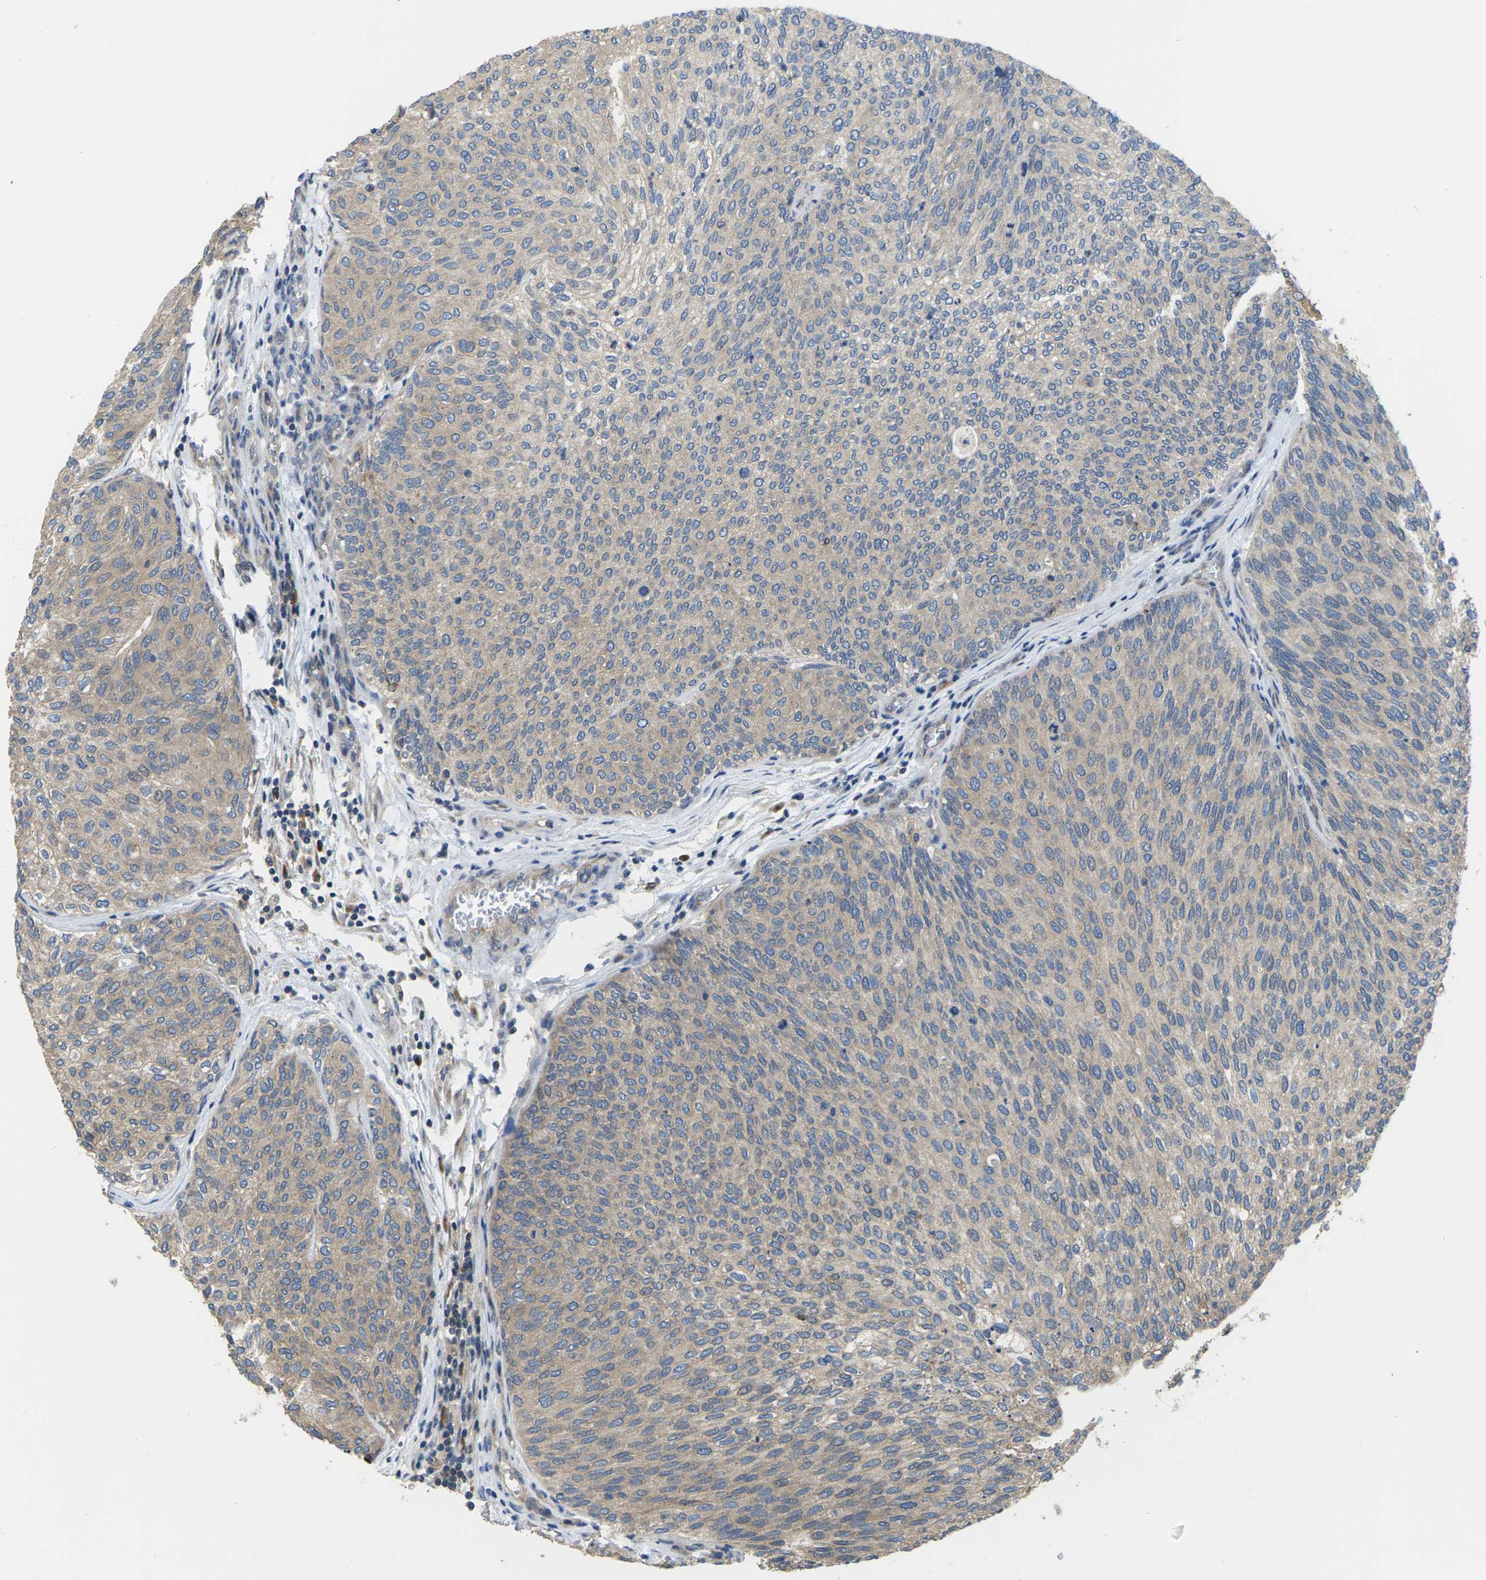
{"staining": {"intensity": "weak", "quantity": "<25%", "location": "cytoplasmic/membranous"}, "tissue": "urothelial cancer", "cell_type": "Tumor cells", "image_type": "cancer", "snomed": [{"axis": "morphology", "description": "Urothelial carcinoma, Low grade"}, {"axis": "topography", "description": "Urinary bladder"}], "caption": "The micrograph demonstrates no significant positivity in tumor cells of urothelial cancer.", "gene": "TMCC2", "patient": {"sex": "female", "age": 79}}